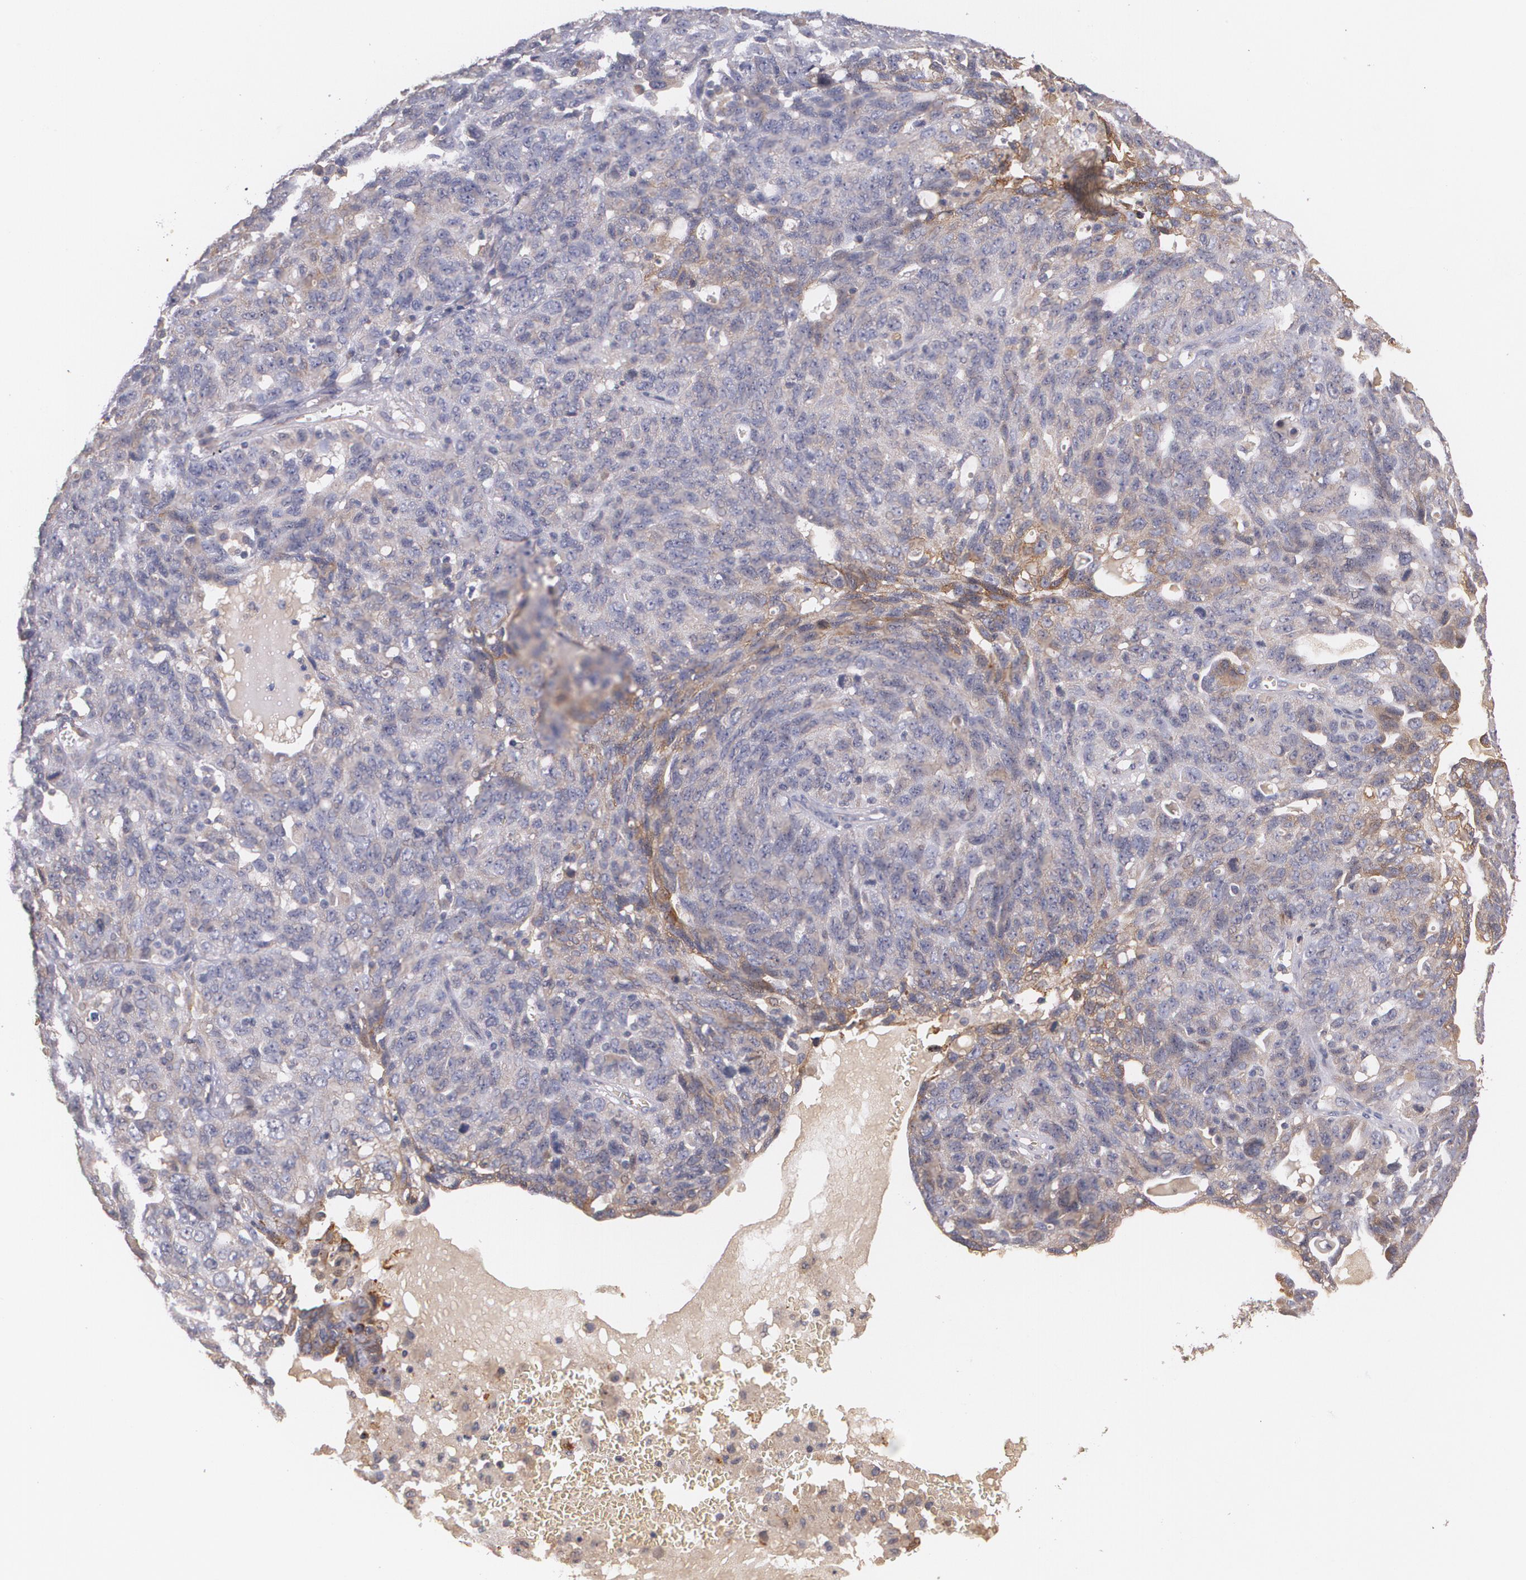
{"staining": {"intensity": "weak", "quantity": "<25%", "location": "cytoplasmic/membranous"}, "tissue": "ovarian cancer", "cell_type": "Tumor cells", "image_type": "cancer", "snomed": [{"axis": "morphology", "description": "Cystadenocarcinoma, serous, NOS"}, {"axis": "topography", "description": "Ovary"}], "caption": "This is an immunohistochemistry (IHC) photomicrograph of ovarian cancer (serous cystadenocarcinoma). There is no staining in tumor cells.", "gene": "IFNGR2", "patient": {"sex": "female", "age": 71}}